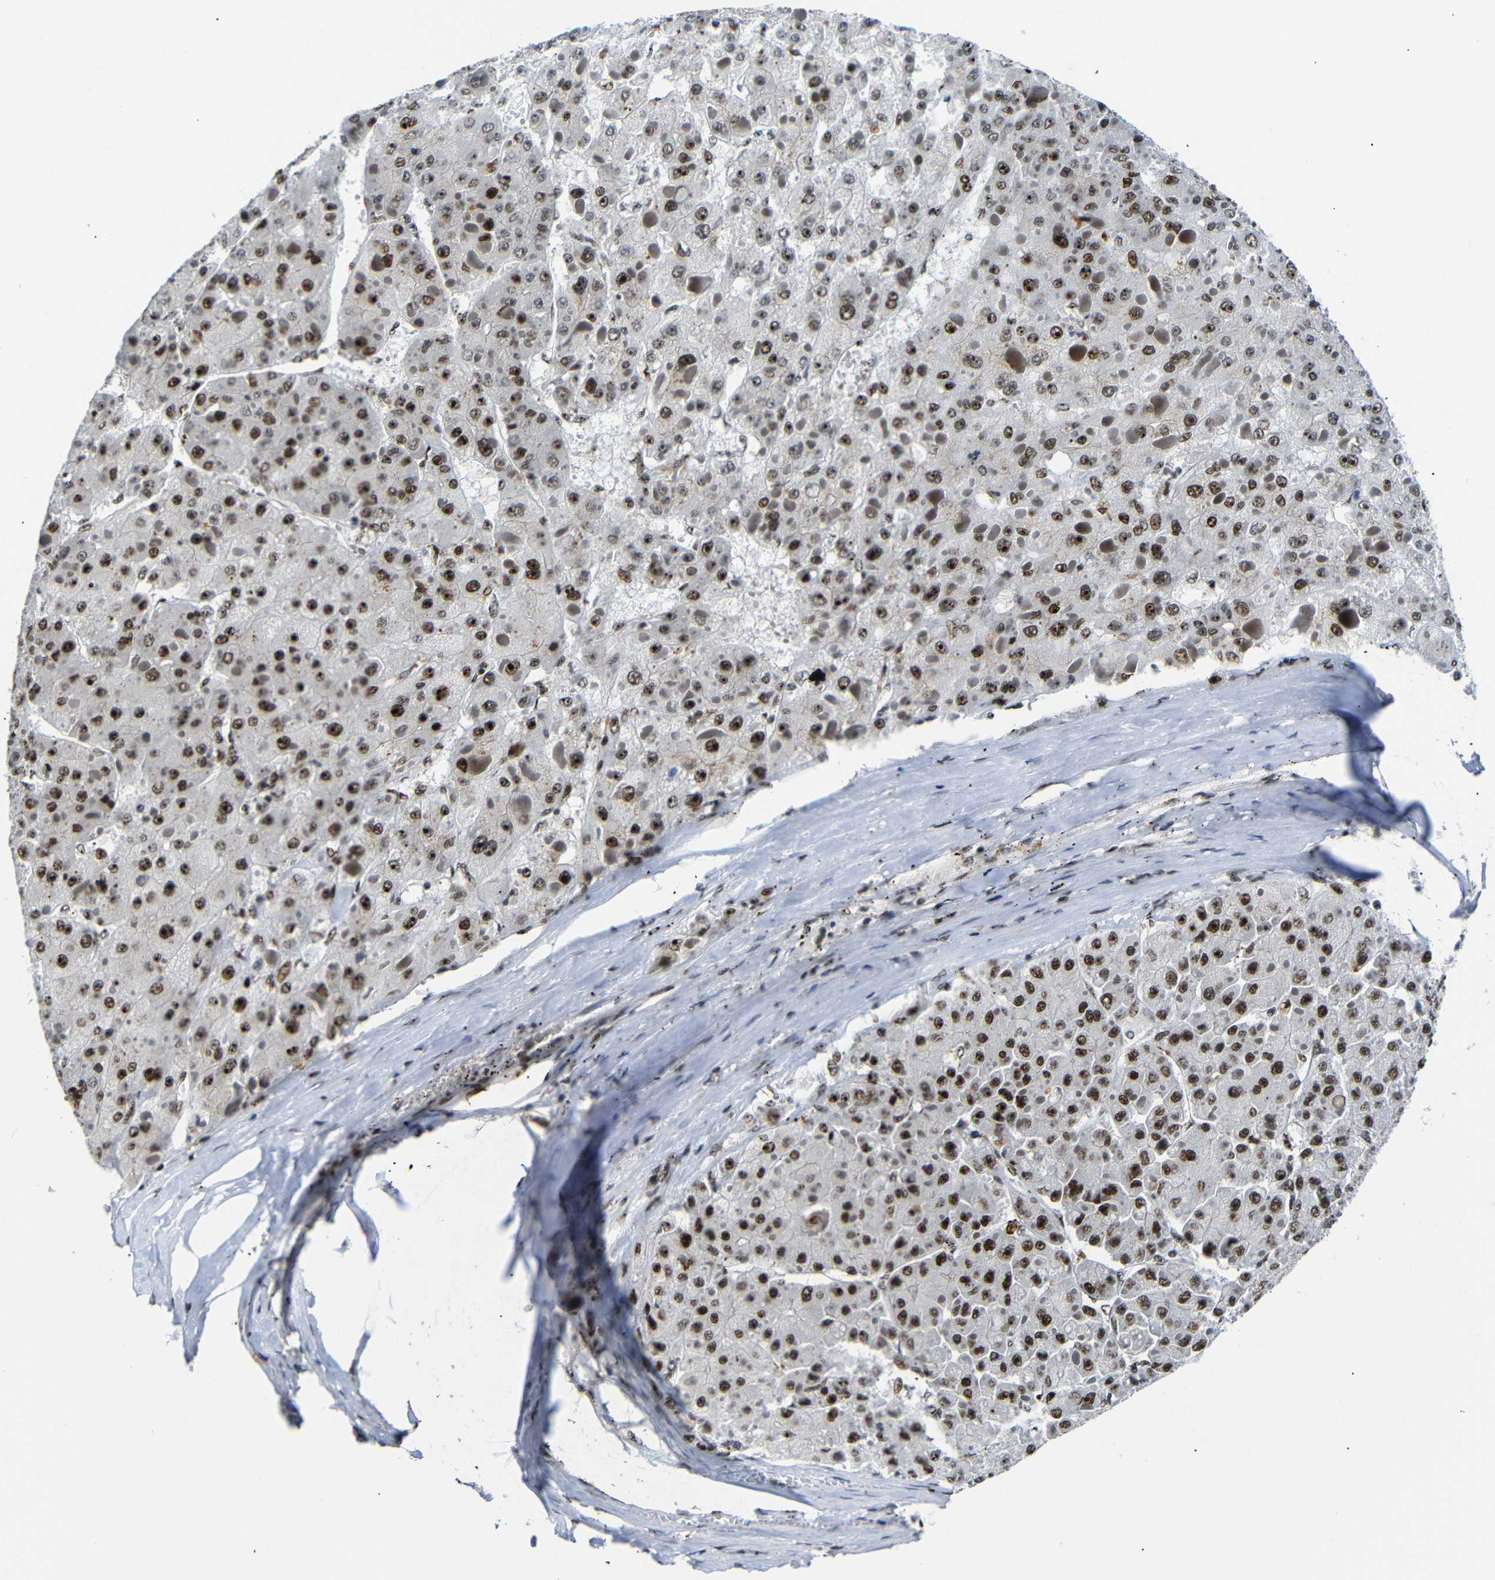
{"staining": {"intensity": "strong", "quantity": ">75%", "location": "nuclear"}, "tissue": "liver cancer", "cell_type": "Tumor cells", "image_type": "cancer", "snomed": [{"axis": "morphology", "description": "Carcinoma, Hepatocellular, NOS"}, {"axis": "topography", "description": "Liver"}], "caption": "Strong nuclear expression is seen in about >75% of tumor cells in liver hepatocellular carcinoma.", "gene": "SETDB2", "patient": {"sex": "female", "age": 73}}